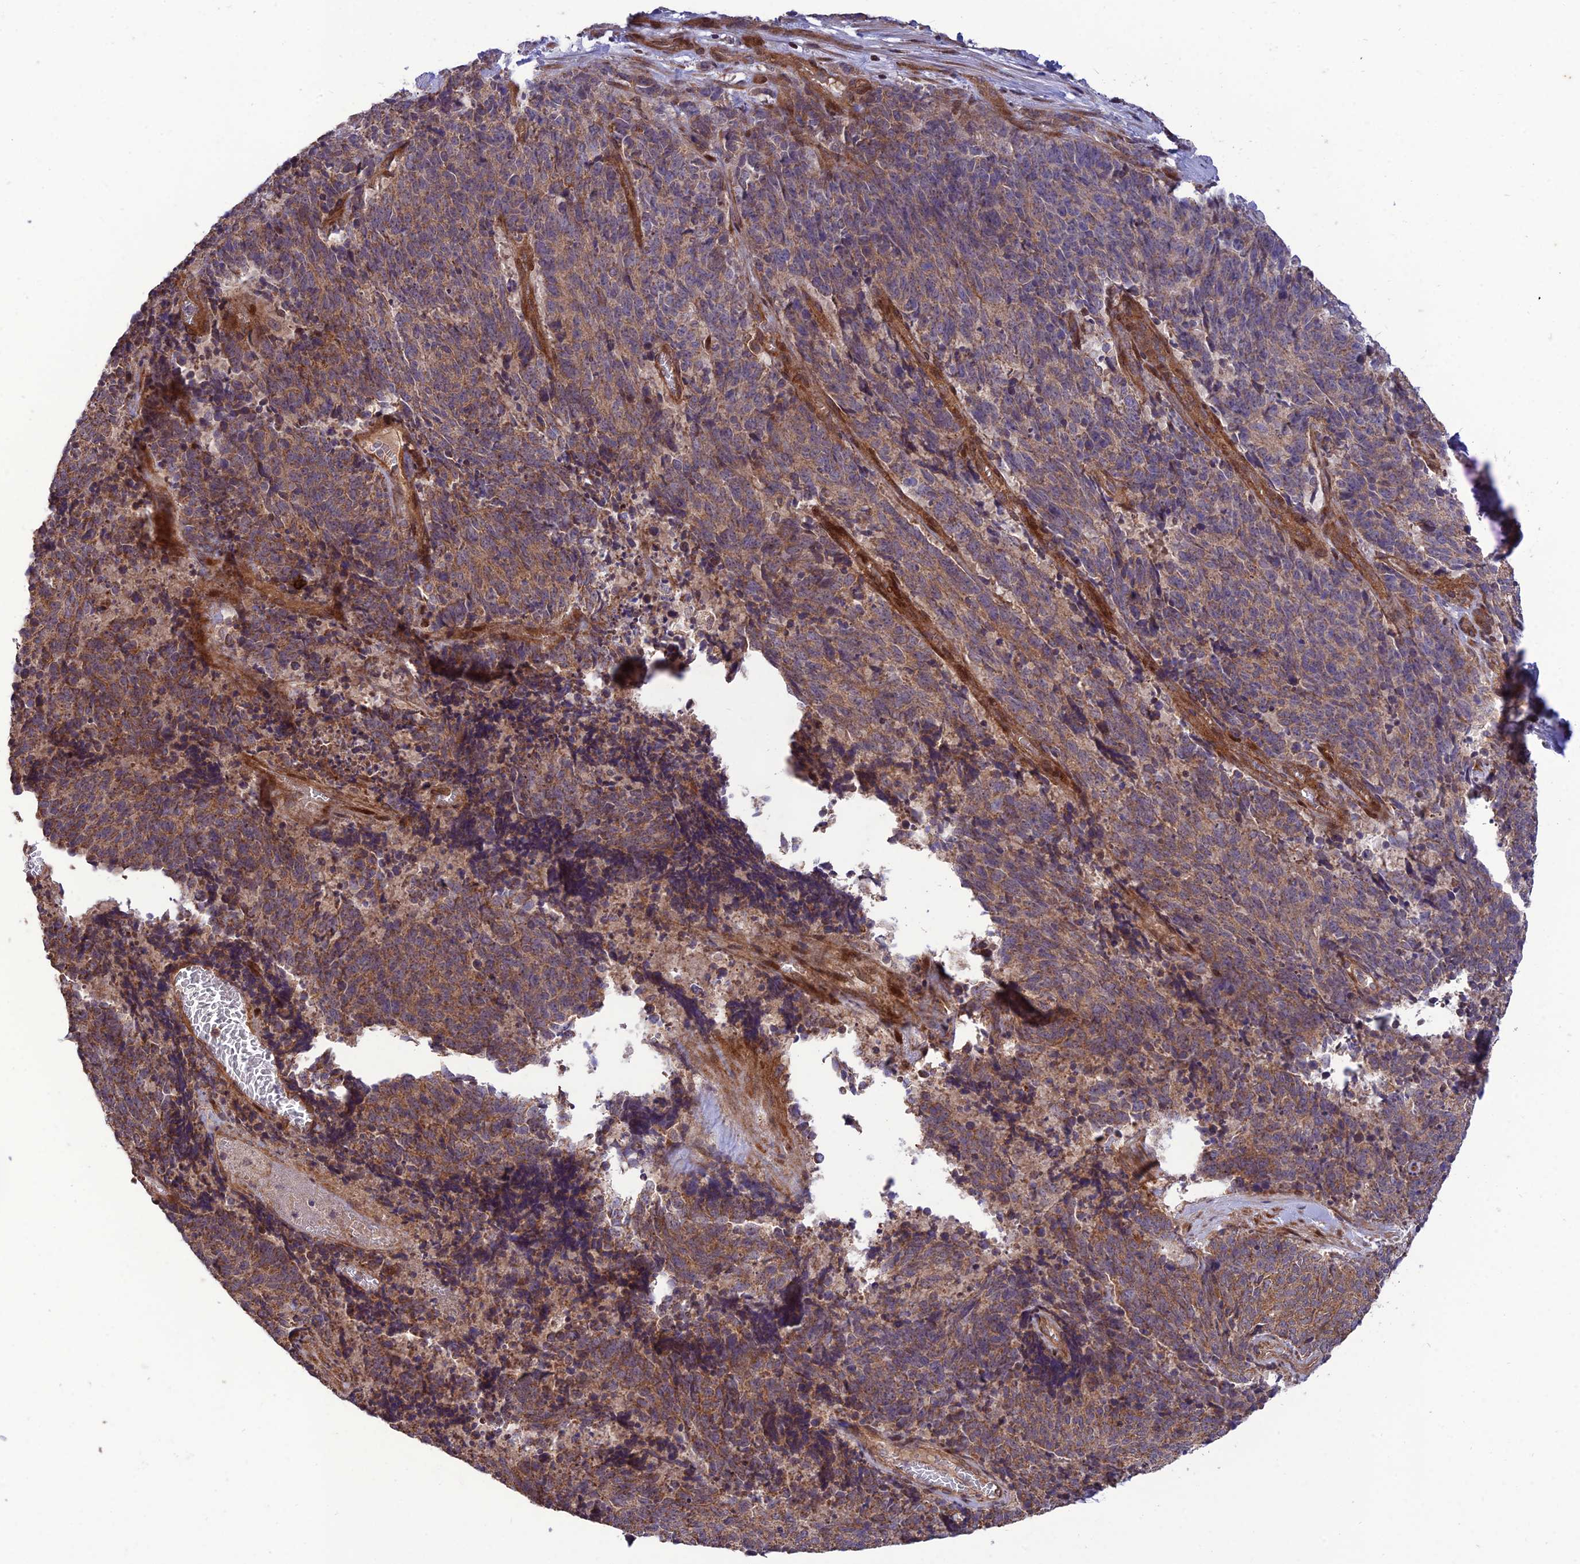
{"staining": {"intensity": "moderate", "quantity": ">75%", "location": "cytoplasmic/membranous"}, "tissue": "cervical cancer", "cell_type": "Tumor cells", "image_type": "cancer", "snomed": [{"axis": "morphology", "description": "Squamous cell carcinoma, NOS"}, {"axis": "topography", "description": "Cervix"}], "caption": "Protein expression analysis of cervical cancer (squamous cell carcinoma) shows moderate cytoplasmic/membranous staining in about >75% of tumor cells.", "gene": "PLEKHG2", "patient": {"sex": "female", "age": 29}}